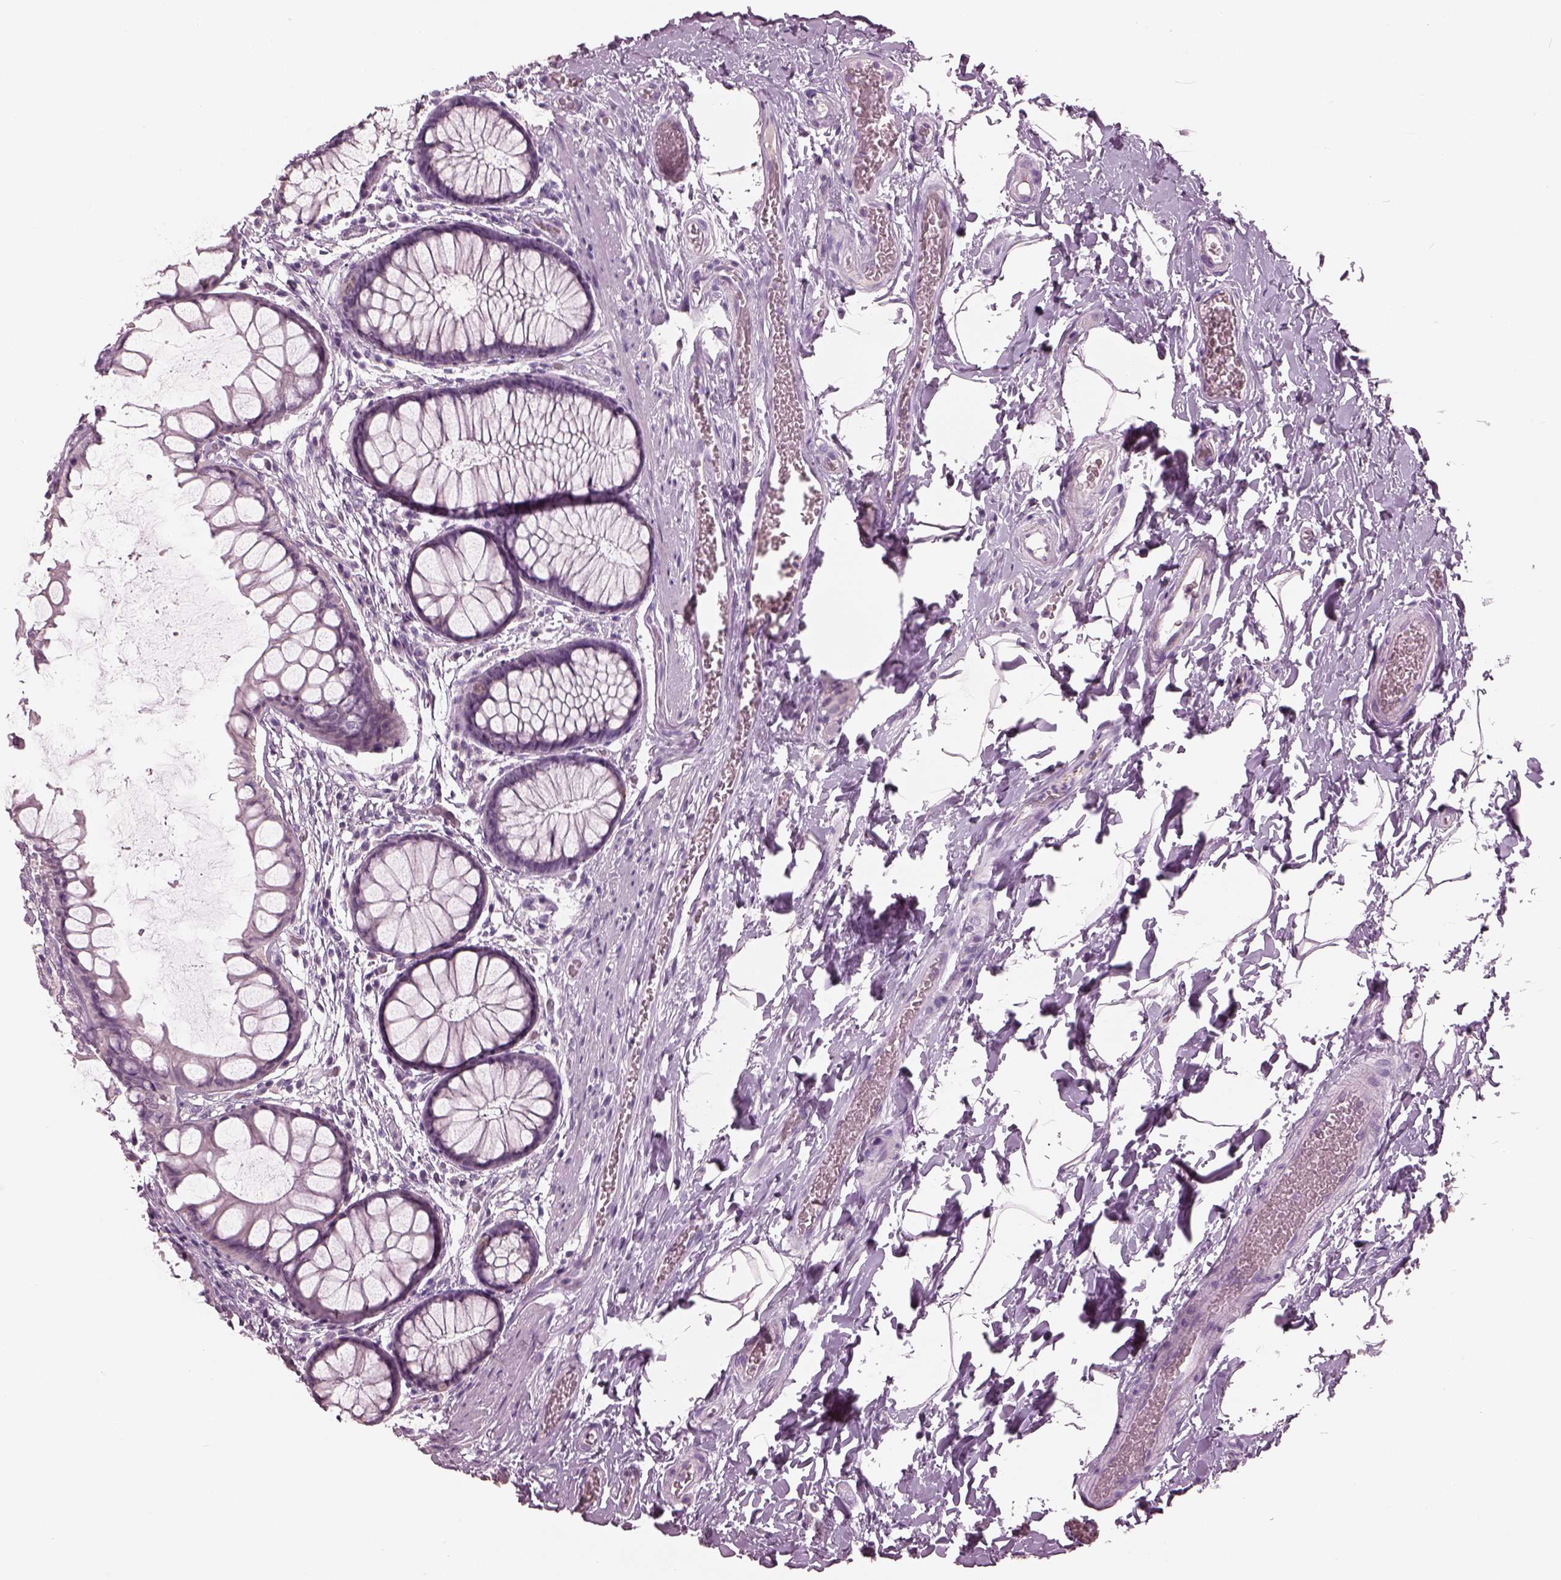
{"staining": {"intensity": "negative", "quantity": "none", "location": "none"}, "tissue": "rectum", "cell_type": "Glandular cells", "image_type": "normal", "snomed": [{"axis": "morphology", "description": "Normal tissue, NOS"}, {"axis": "topography", "description": "Rectum"}], "caption": "Histopathology image shows no protein positivity in glandular cells of benign rectum. (Stains: DAB (3,3'-diaminobenzidine) immunohistochemistry with hematoxylin counter stain, Microscopy: brightfield microscopy at high magnification).", "gene": "PACRG", "patient": {"sex": "female", "age": 62}}